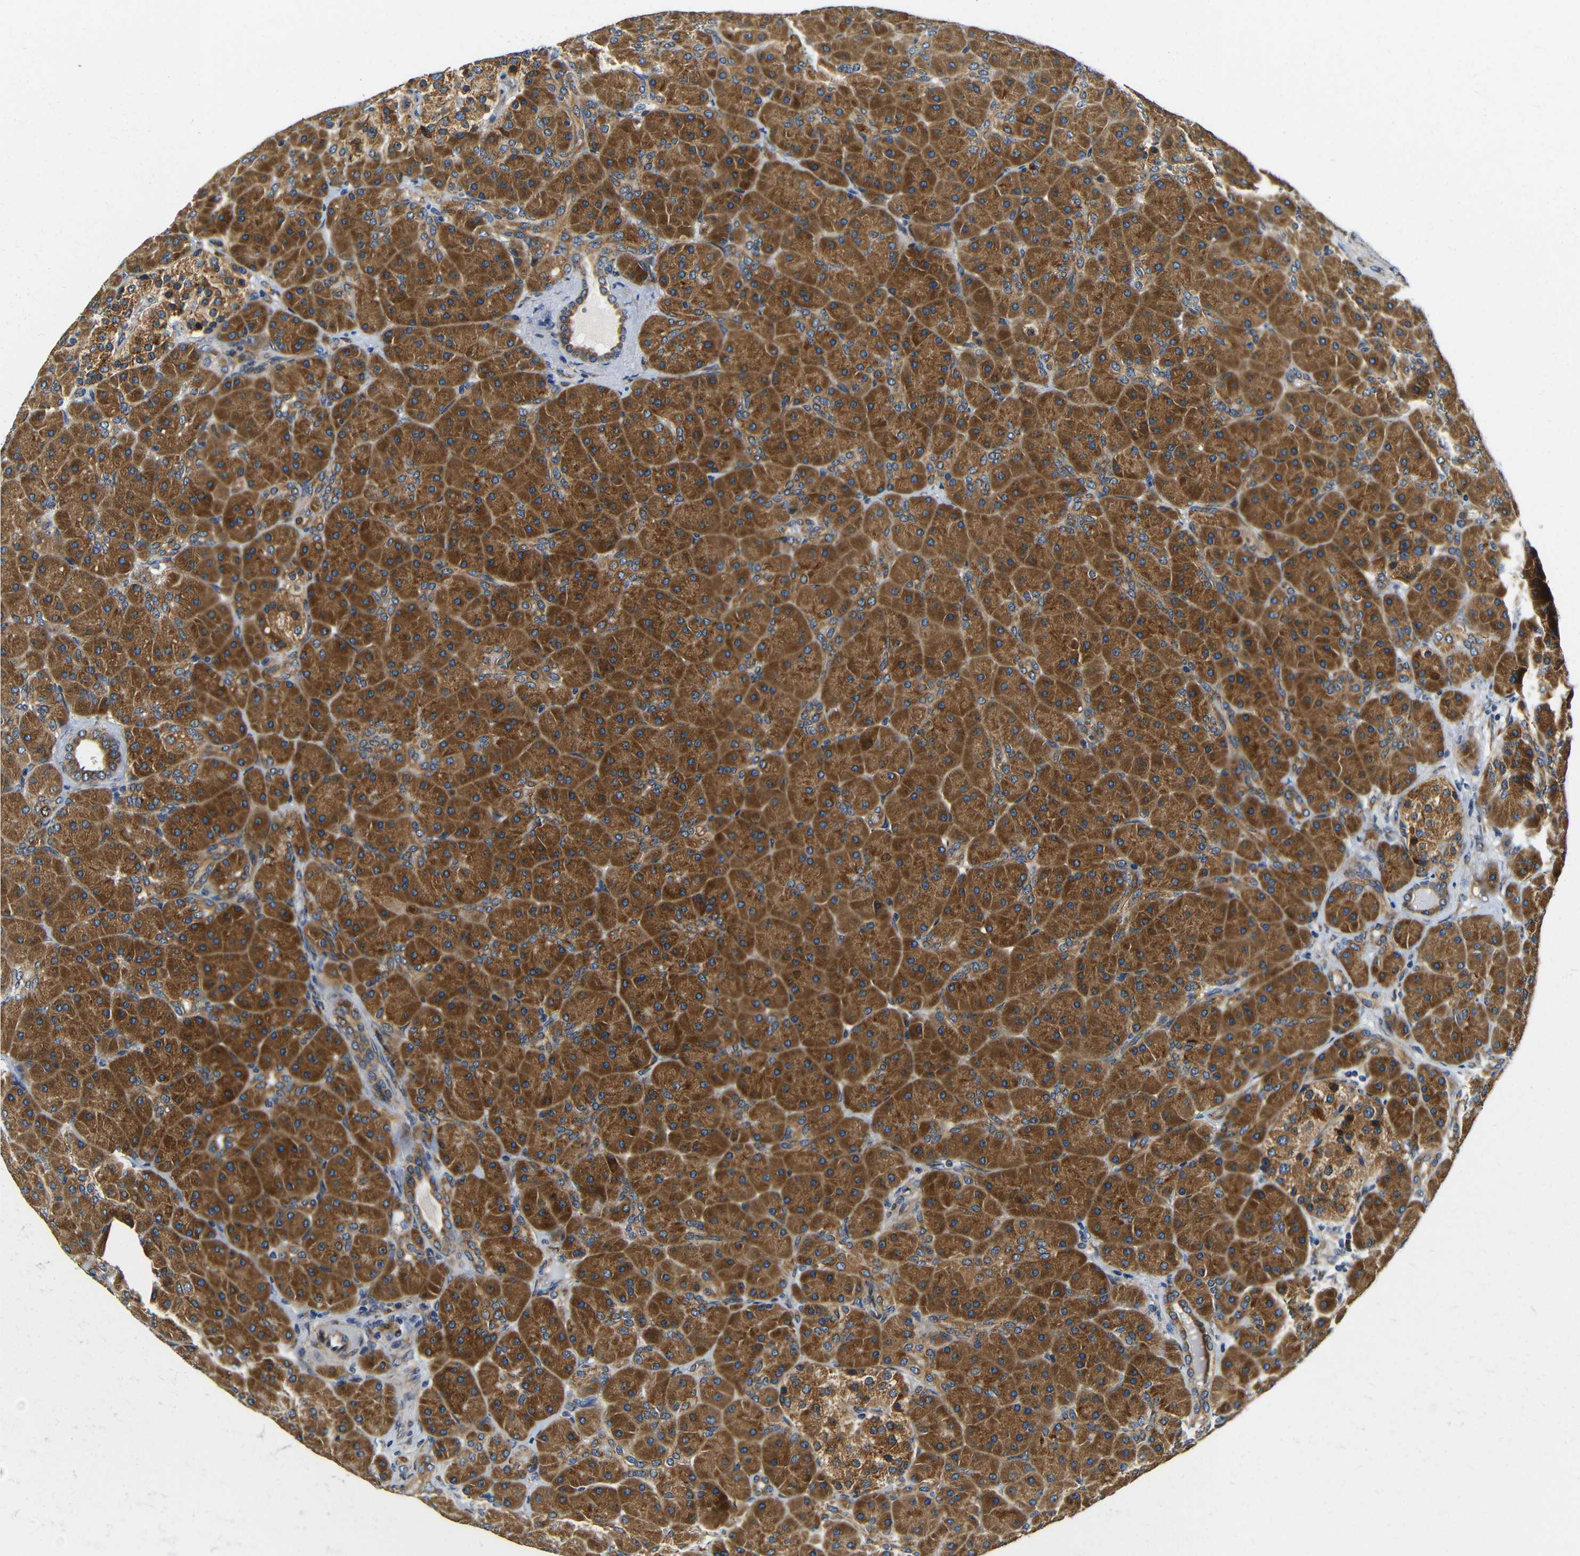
{"staining": {"intensity": "strong", "quantity": ">75%", "location": "cytoplasmic/membranous"}, "tissue": "pancreas", "cell_type": "Exocrine glandular cells", "image_type": "normal", "snomed": [{"axis": "morphology", "description": "Normal tissue, NOS"}, {"axis": "topography", "description": "Pancreas"}], "caption": "Immunohistochemistry (IHC) staining of normal pancreas, which exhibits high levels of strong cytoplasmic/membranous expression in approximately >75% of exocrine glandular cells indicating strong cytoplasmic/membranous protein staining. The staining was performed using DAB (3,3'-diaminobenzidine) (brown) for protein detection and nuclei were counterstained in hematoxylin (blue).", "gene": "VAPB", "patient": {"sex": "male", "age": 66}}